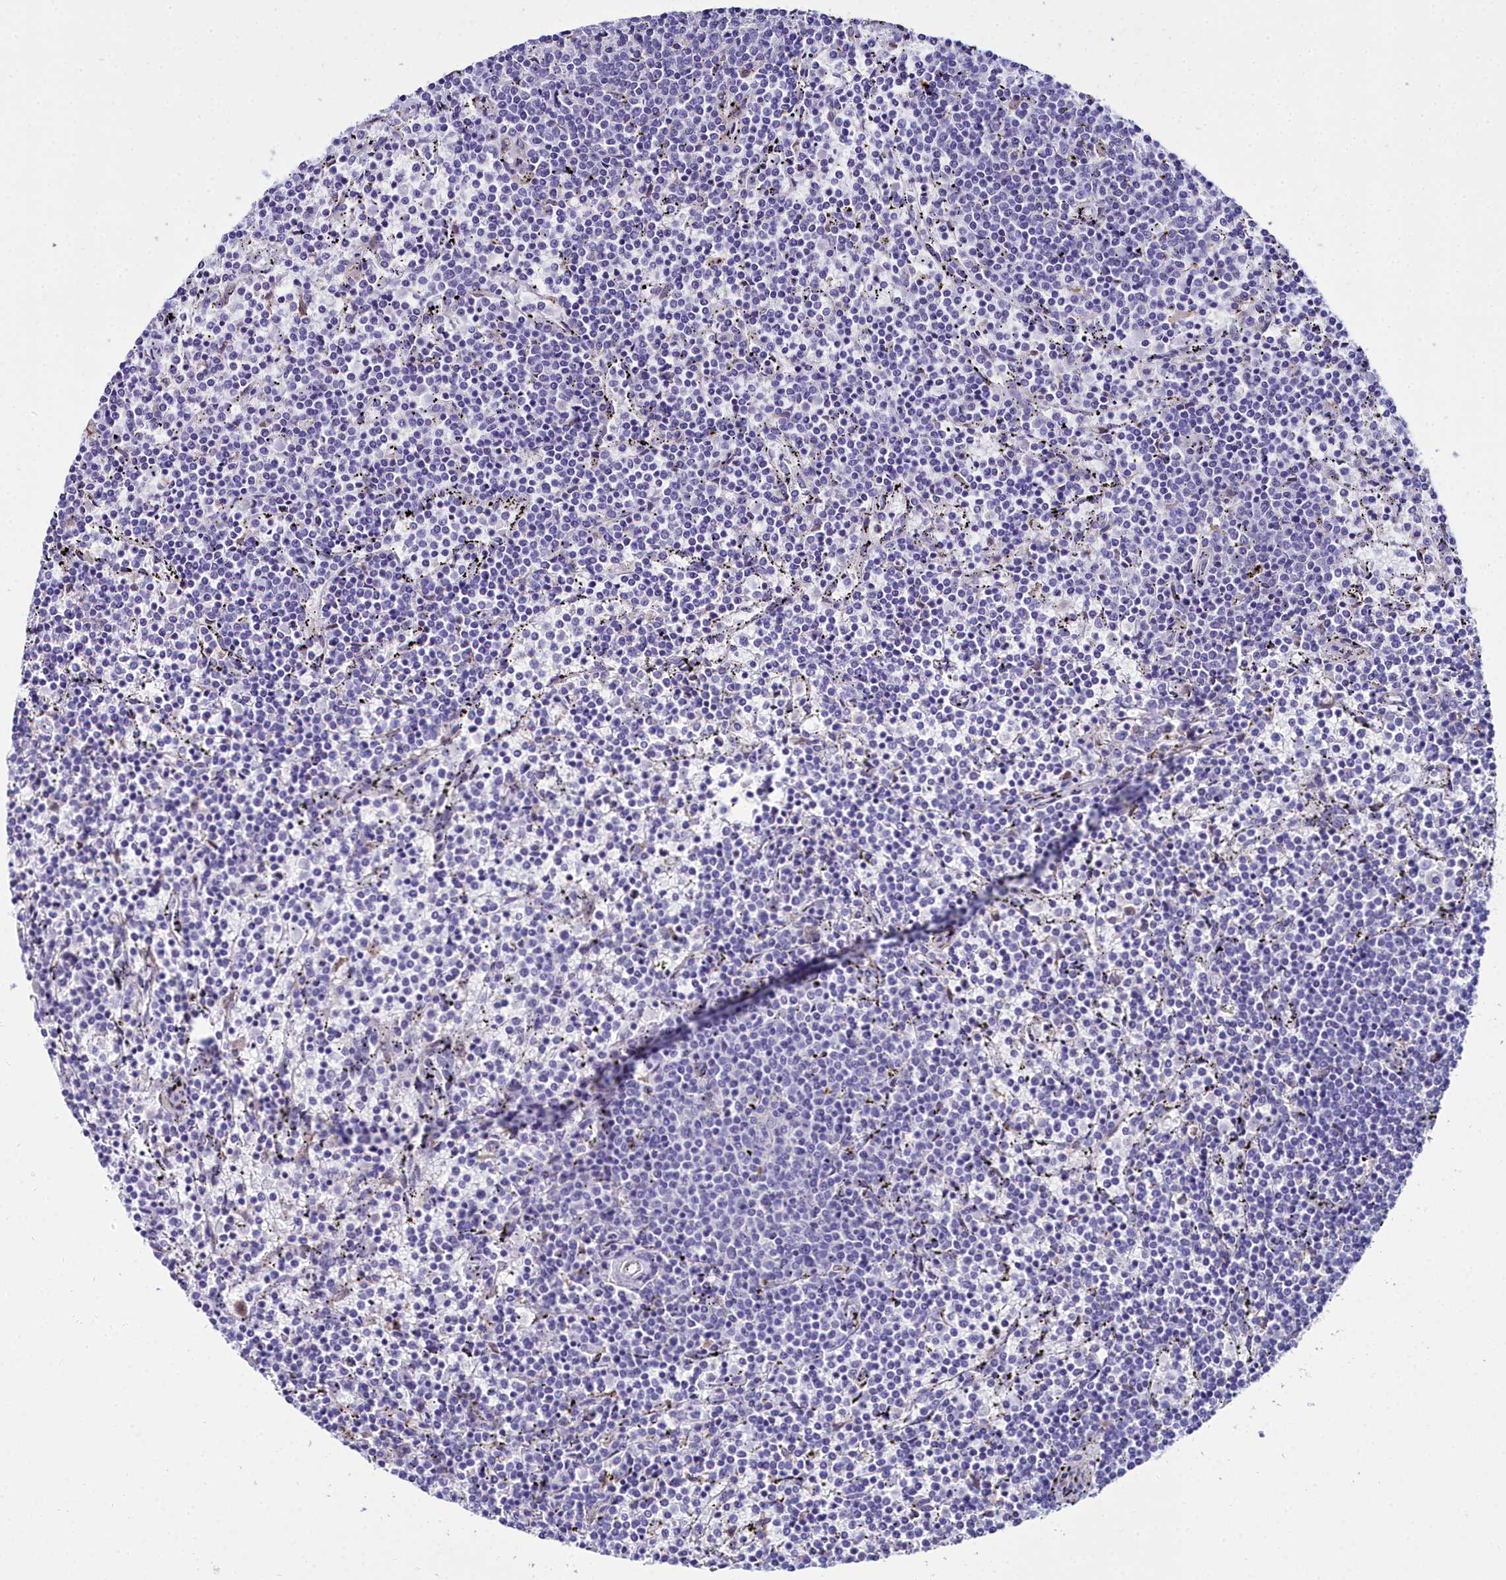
{"staining": {"intensity": "negative", "quantity": "none", "location": "none"}, "tissue": "lymphoma", "cell_type": "Tumor cells", "image_type": "cancer", "snomed": [{"axis": "morphology", "description": "Malignant lymphoma, non-Hodgkin's type, Low grade"}, {"axis": "topography", "description": "Spleen"}], "caption": "A micrograph of human lymphoma is negative for staining in tumor cells.", "gene": "ELAPOR2", "patient": {"sex": "female", "age": 50}}